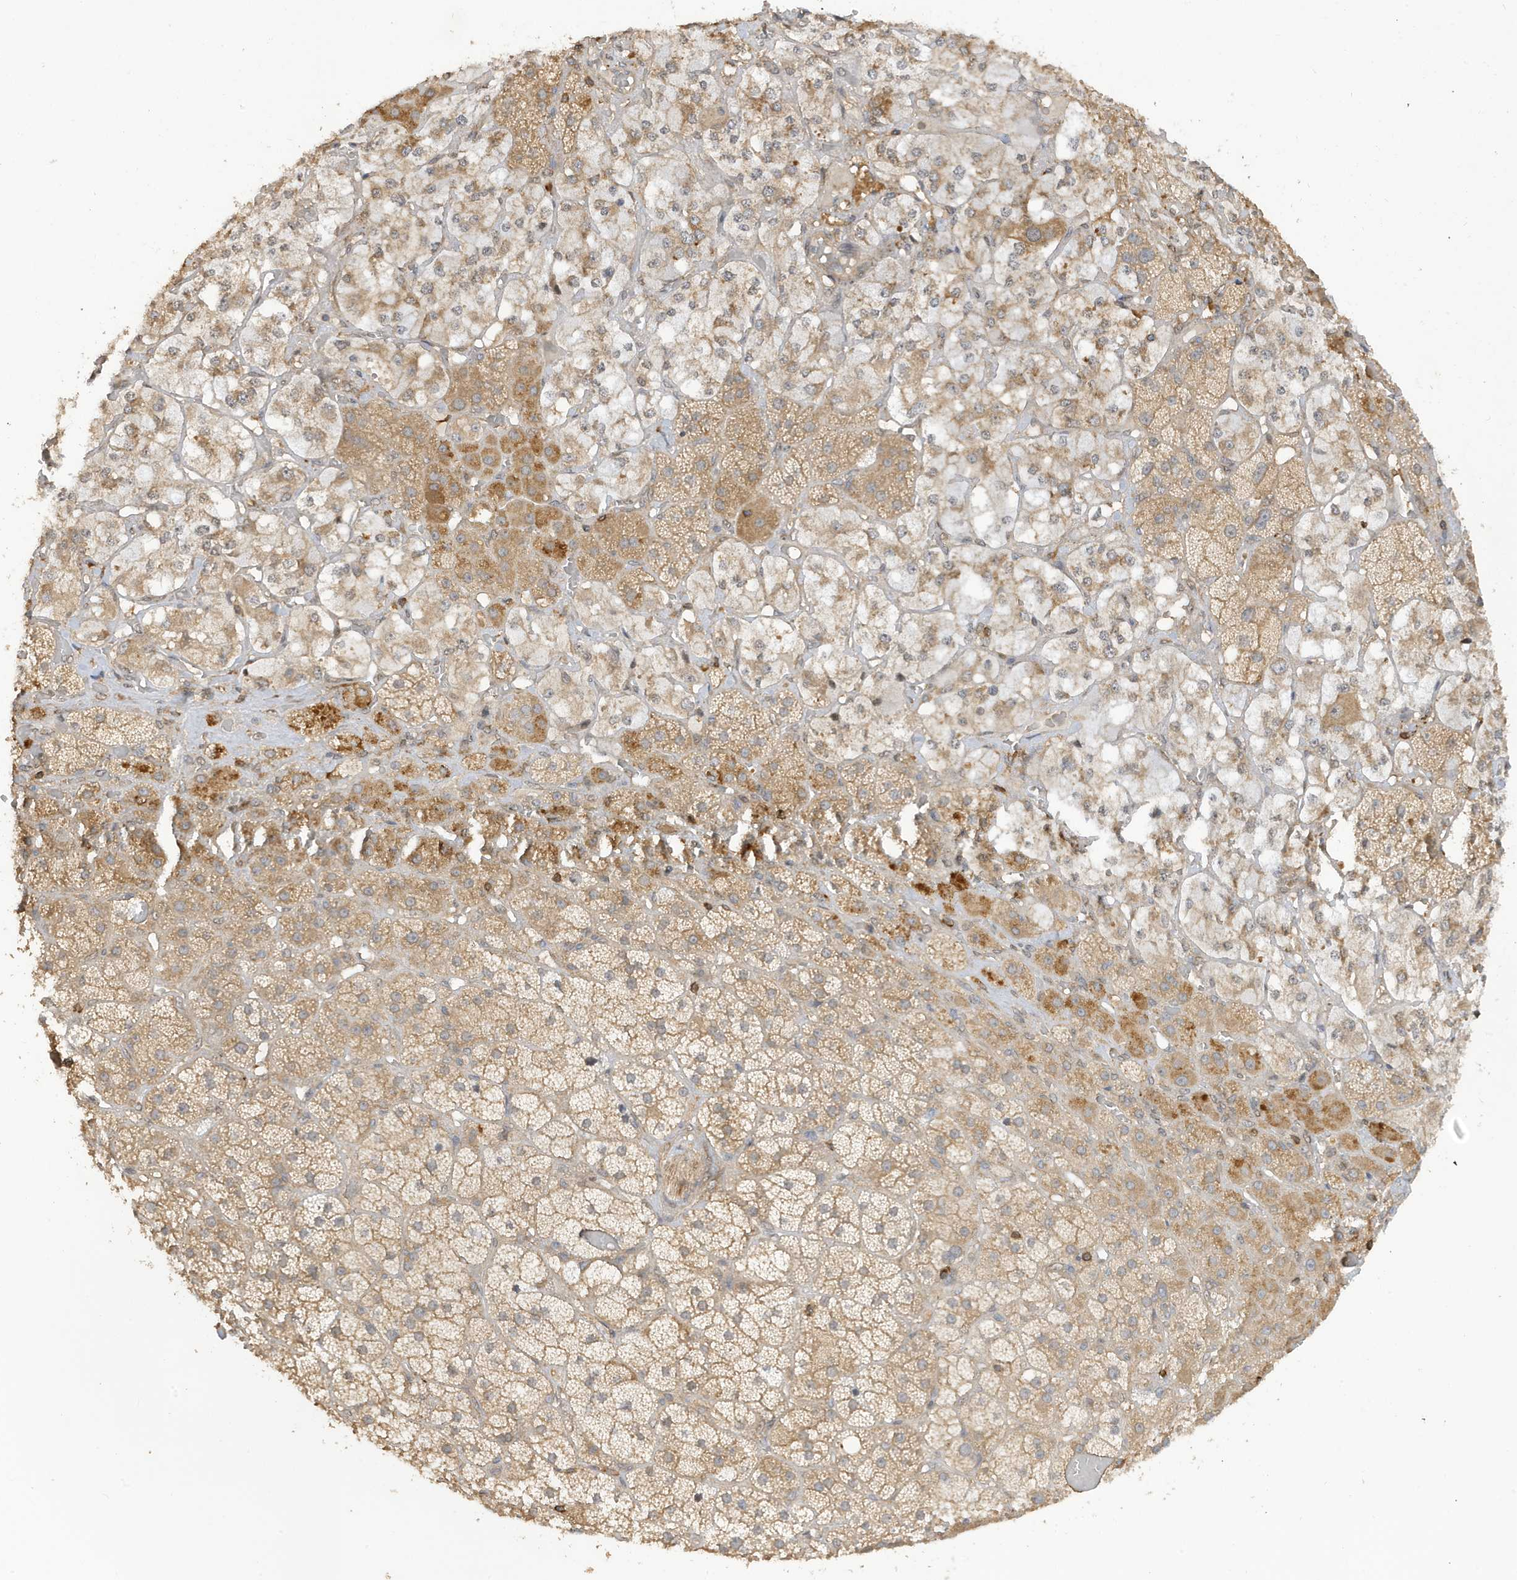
{"staining": {"intensity": "moderate", "quantity": ">75%", "location": "cytoplasmic/membranous"}, "tissue": "adrenal gland", "cell_type": "Glandular cells", "image_type": "normal", "snomed": [{"axis": "morphology", "description": "Normal tissue, NOS"}, {"axis": "topography", "description": "Adrenal gland"}], "caption": "Moderate cytoplasmic/membranous protein staining is seen in about >75% of glandular cells in adrenal gland. Nuclei are stained in blue.", "gene": "TAB3", "patient": {"sex": "male", "age": 57}}